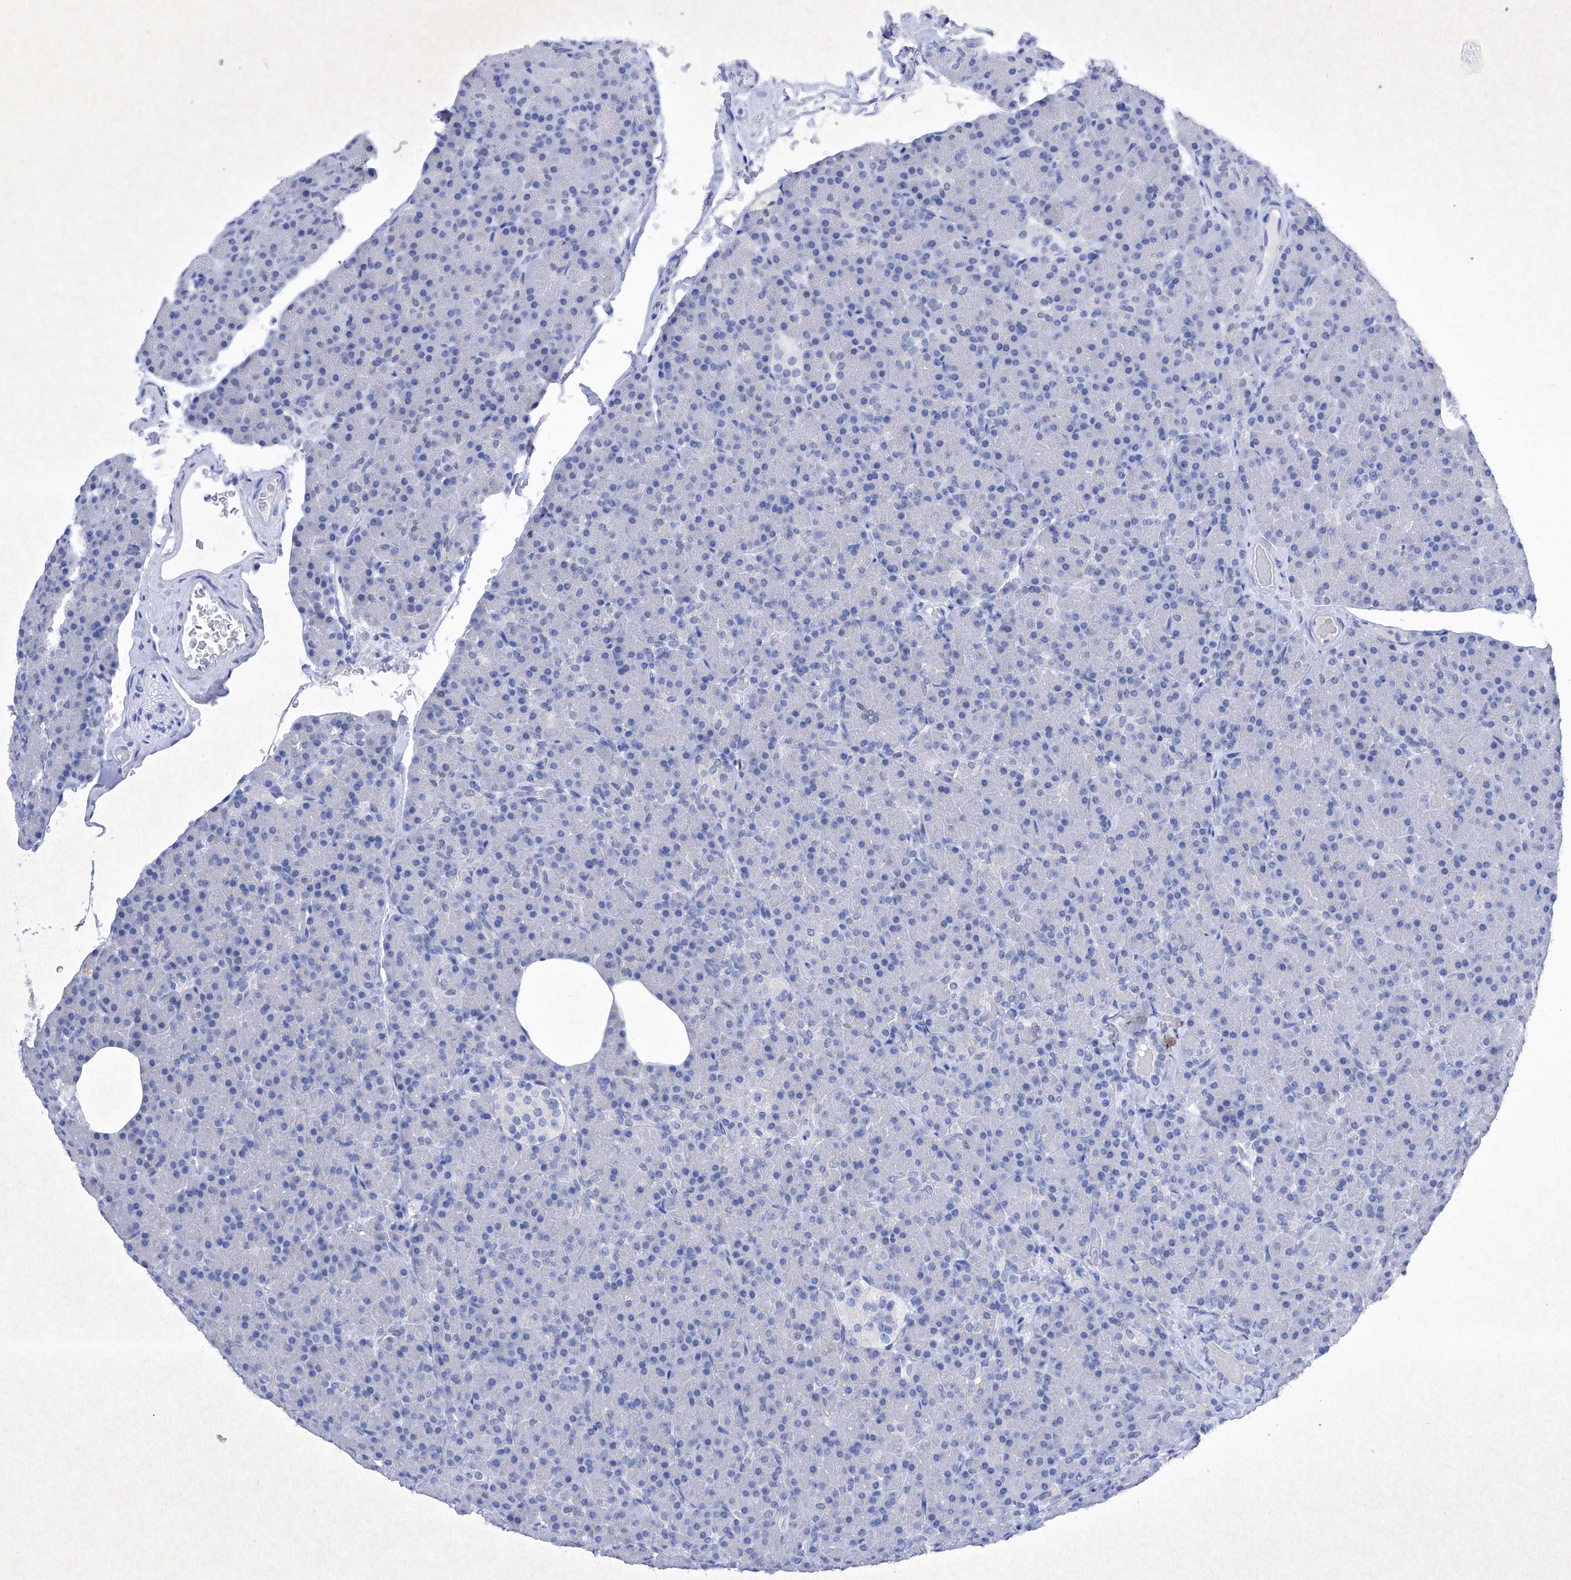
{"staining": {"intensity": "negative", "quantity": "none", "location": "none"}, "tissue": "pancreas", "cell_type": "Exocrine glandular cells", "image_type": "normal", "snomed": [{"axis": "morphology", "description": "Normal tissue, NOS"}, {"axis": "topography", "description": "Pancreas"}], "caption": "Immunohistochemistry micrograph of unremarkable pancreas: human pancreas stained with DAB displays no significant protein expression in exocrine glandular cells. Nuclei are stained in blue.", "gene": "BARX2", "patient": {"sex": "female", "age": 43}}